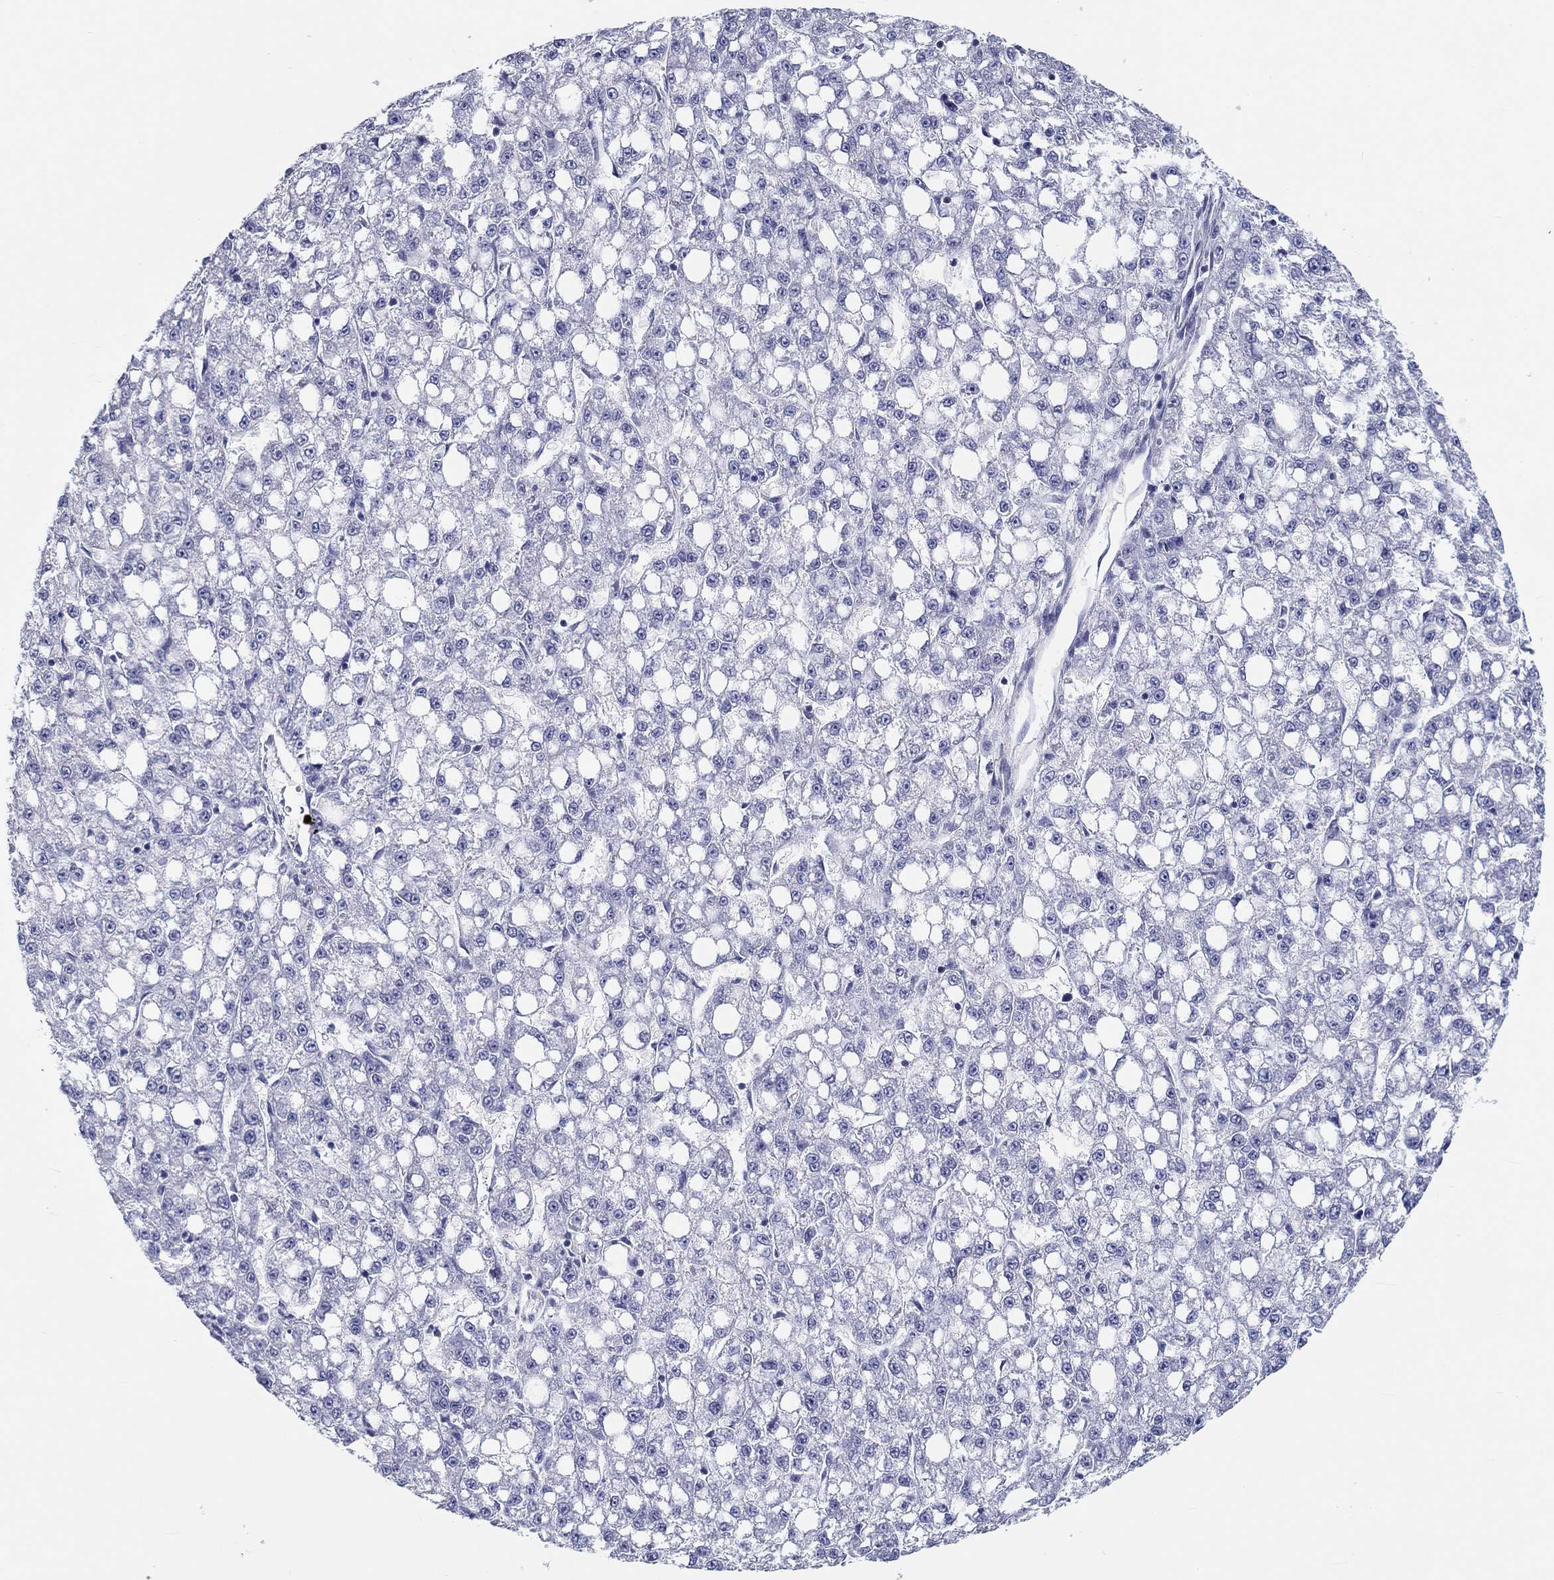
{"staining": {"intensity": "negative", "quantity": "none", "location": "none"}, "tissue": "liver cancer", "cell_type": "Tumor cells", "image_type": "cancer", "snomed": [{"axis": "morphology", "description": "Carcinoma, Hepatocellular, NOS"}, {"axis": "topography", "description": "Liver"}], "caption": "Liver hepatocellular carcinoma stained for a protein using immunohistochemistry shows no expression tumor cells.", "gene": "CRYGD", "patient": {"sex": "female", "age": 65}}